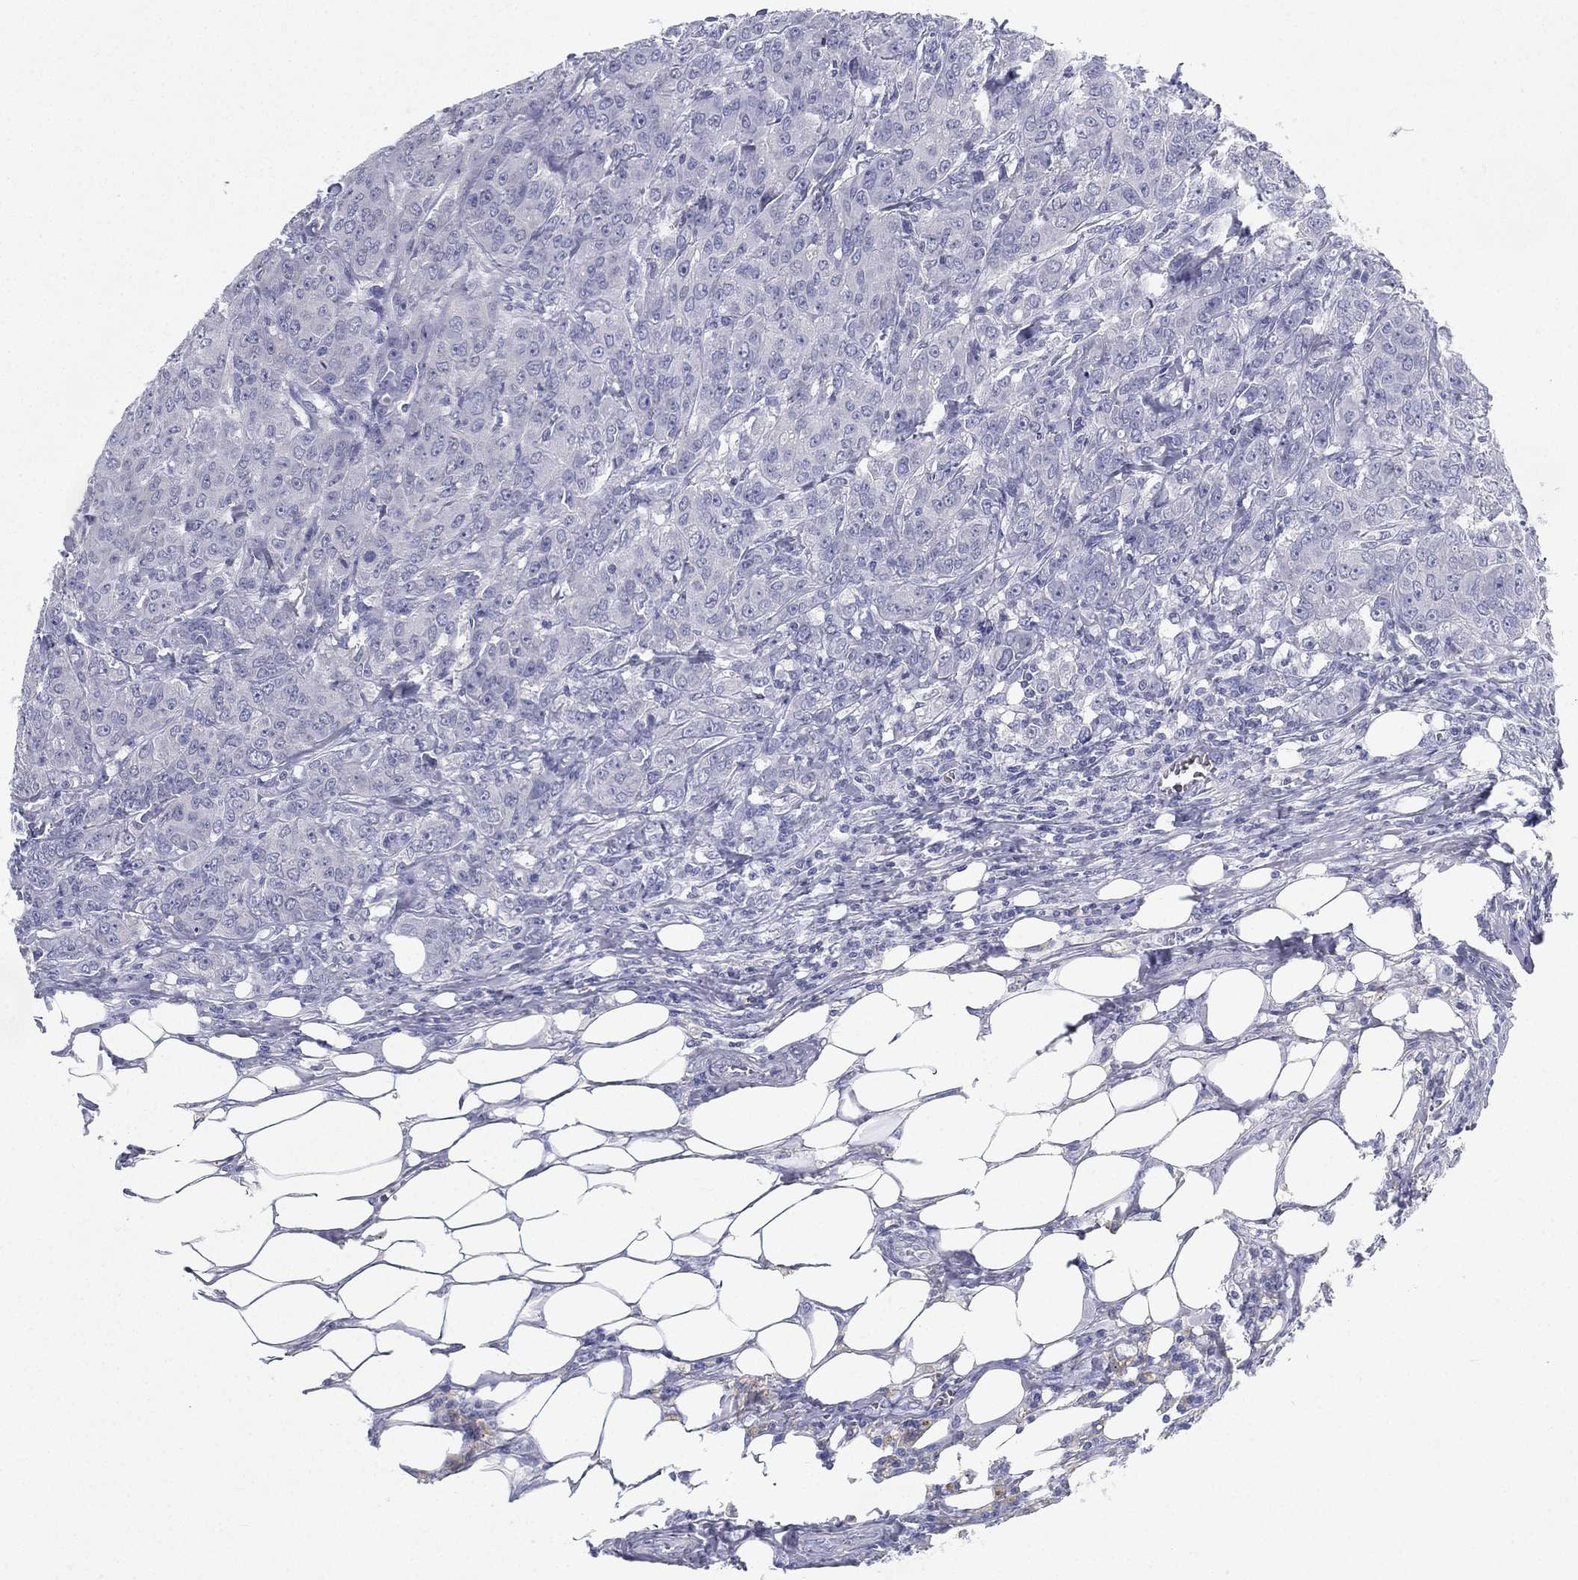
{"staining": {"intensity": "negative", "quantity": "none", "location": "none"}, "tissue": "breast cancer", "cell_type": "Tumor cells", "image_type": "cancer", "snomed": [{"axis": "morphology", "description": "Duct carcinoma"}, {"axis": "topography", "description": "Breast"}], "caption": "An immunohistochemistry (IHC) photomicrograph of infiltrating ductal carcinoma (breast) is shown. There is no staining in tumor cells of infiltrating ductal carcinoma (breast).", "gene": "RGS13", "patient": {"sex": "female", "age": 43}}